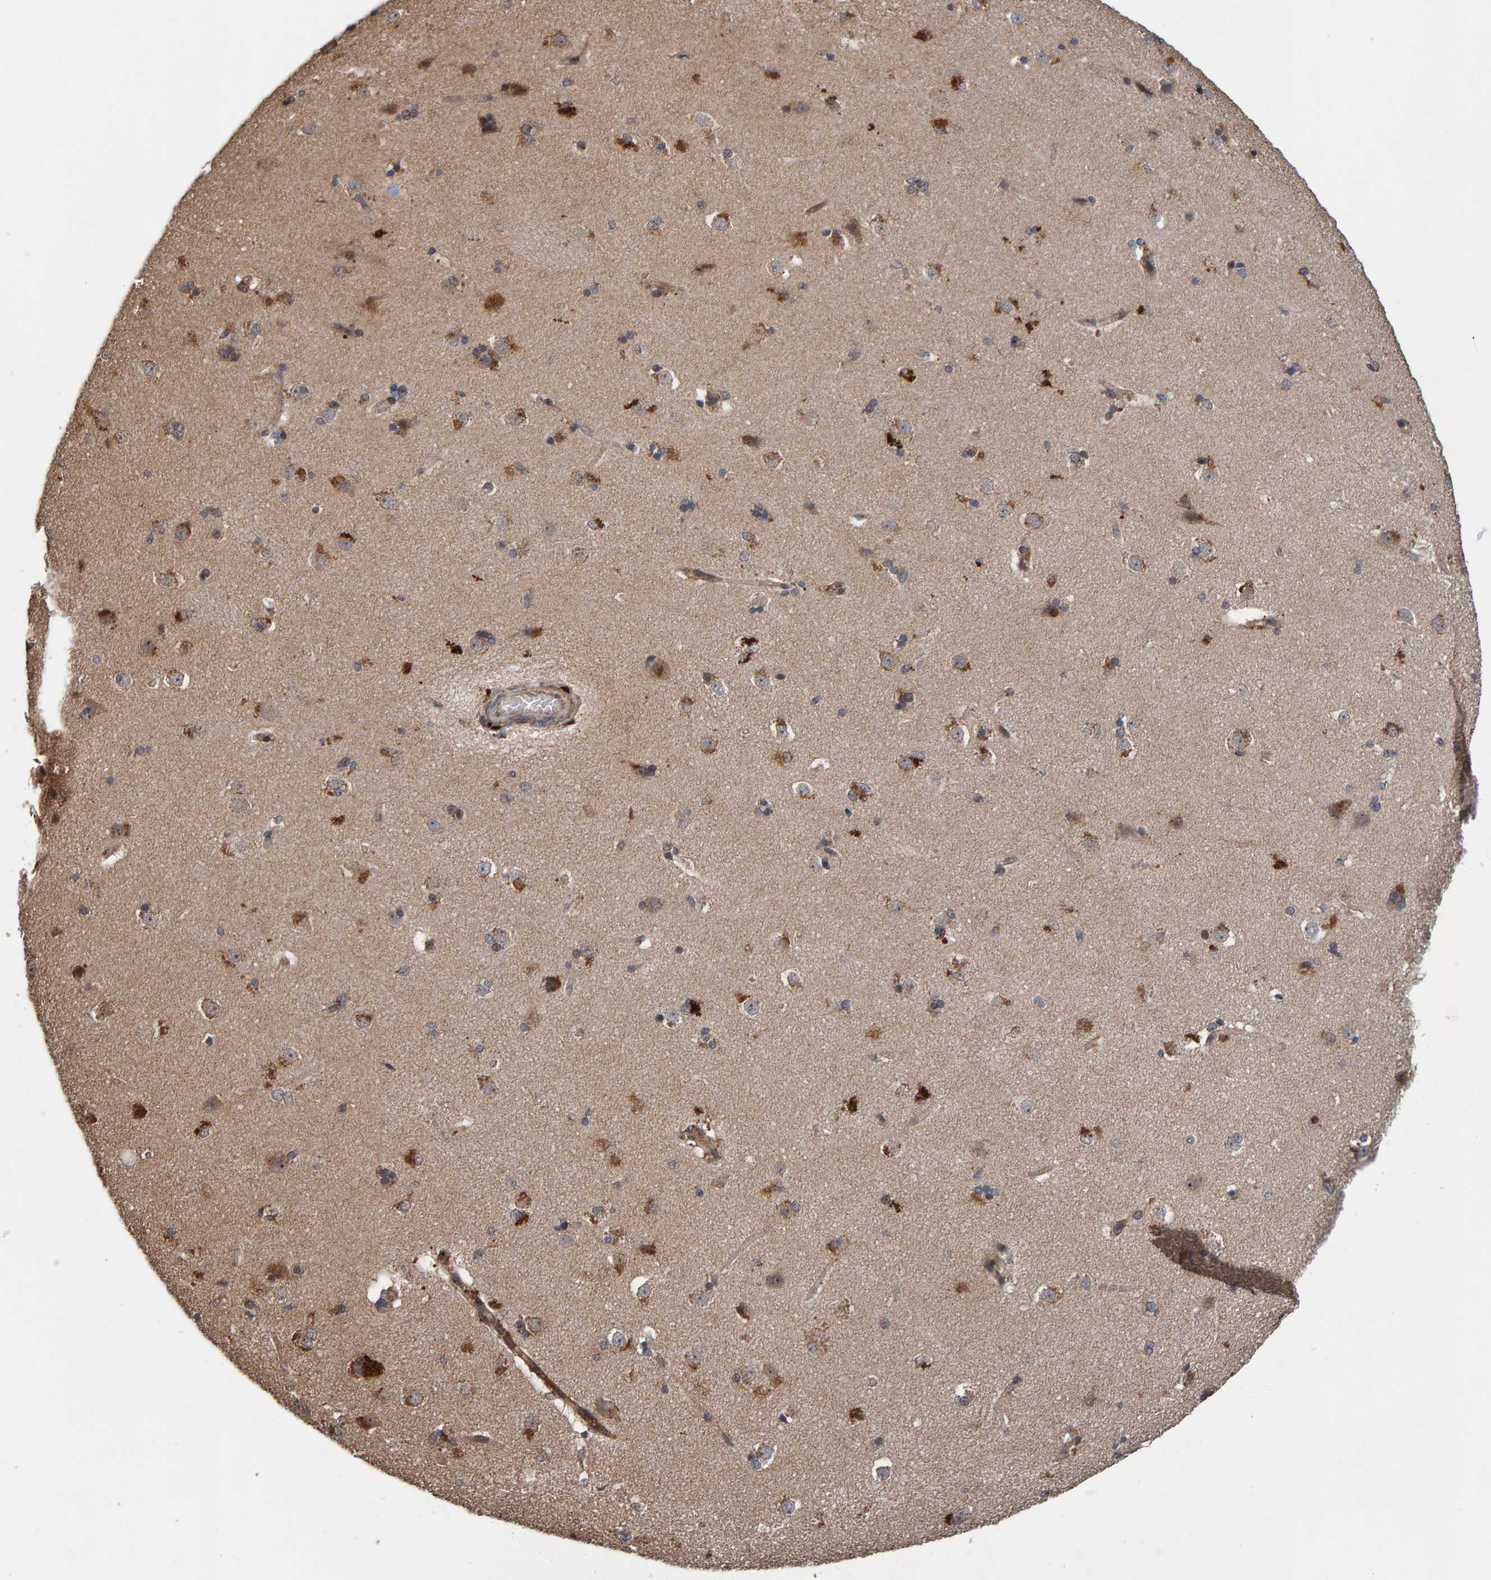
{"staining": {"intensity": "moderate", "quantity": "25%-75%", "location": "cytoplasmic/membranous"}, "tissue": "caudate", "cell_type": "Glial cells", "image_type": "normal", "snomed": [{"axis": "morphology", "description": "Normal tissue, NOS"}, {"axis": "topography", "description": "Lateral ventricle wall"}], "caption": "Caudate stained for a protein (brown) reveals moderate cytoplasmic/membranous positive staining in about 25%-75% of glial cells.", "gene": "CCDC25", "patient": {"sex": "female", "age": 19}}